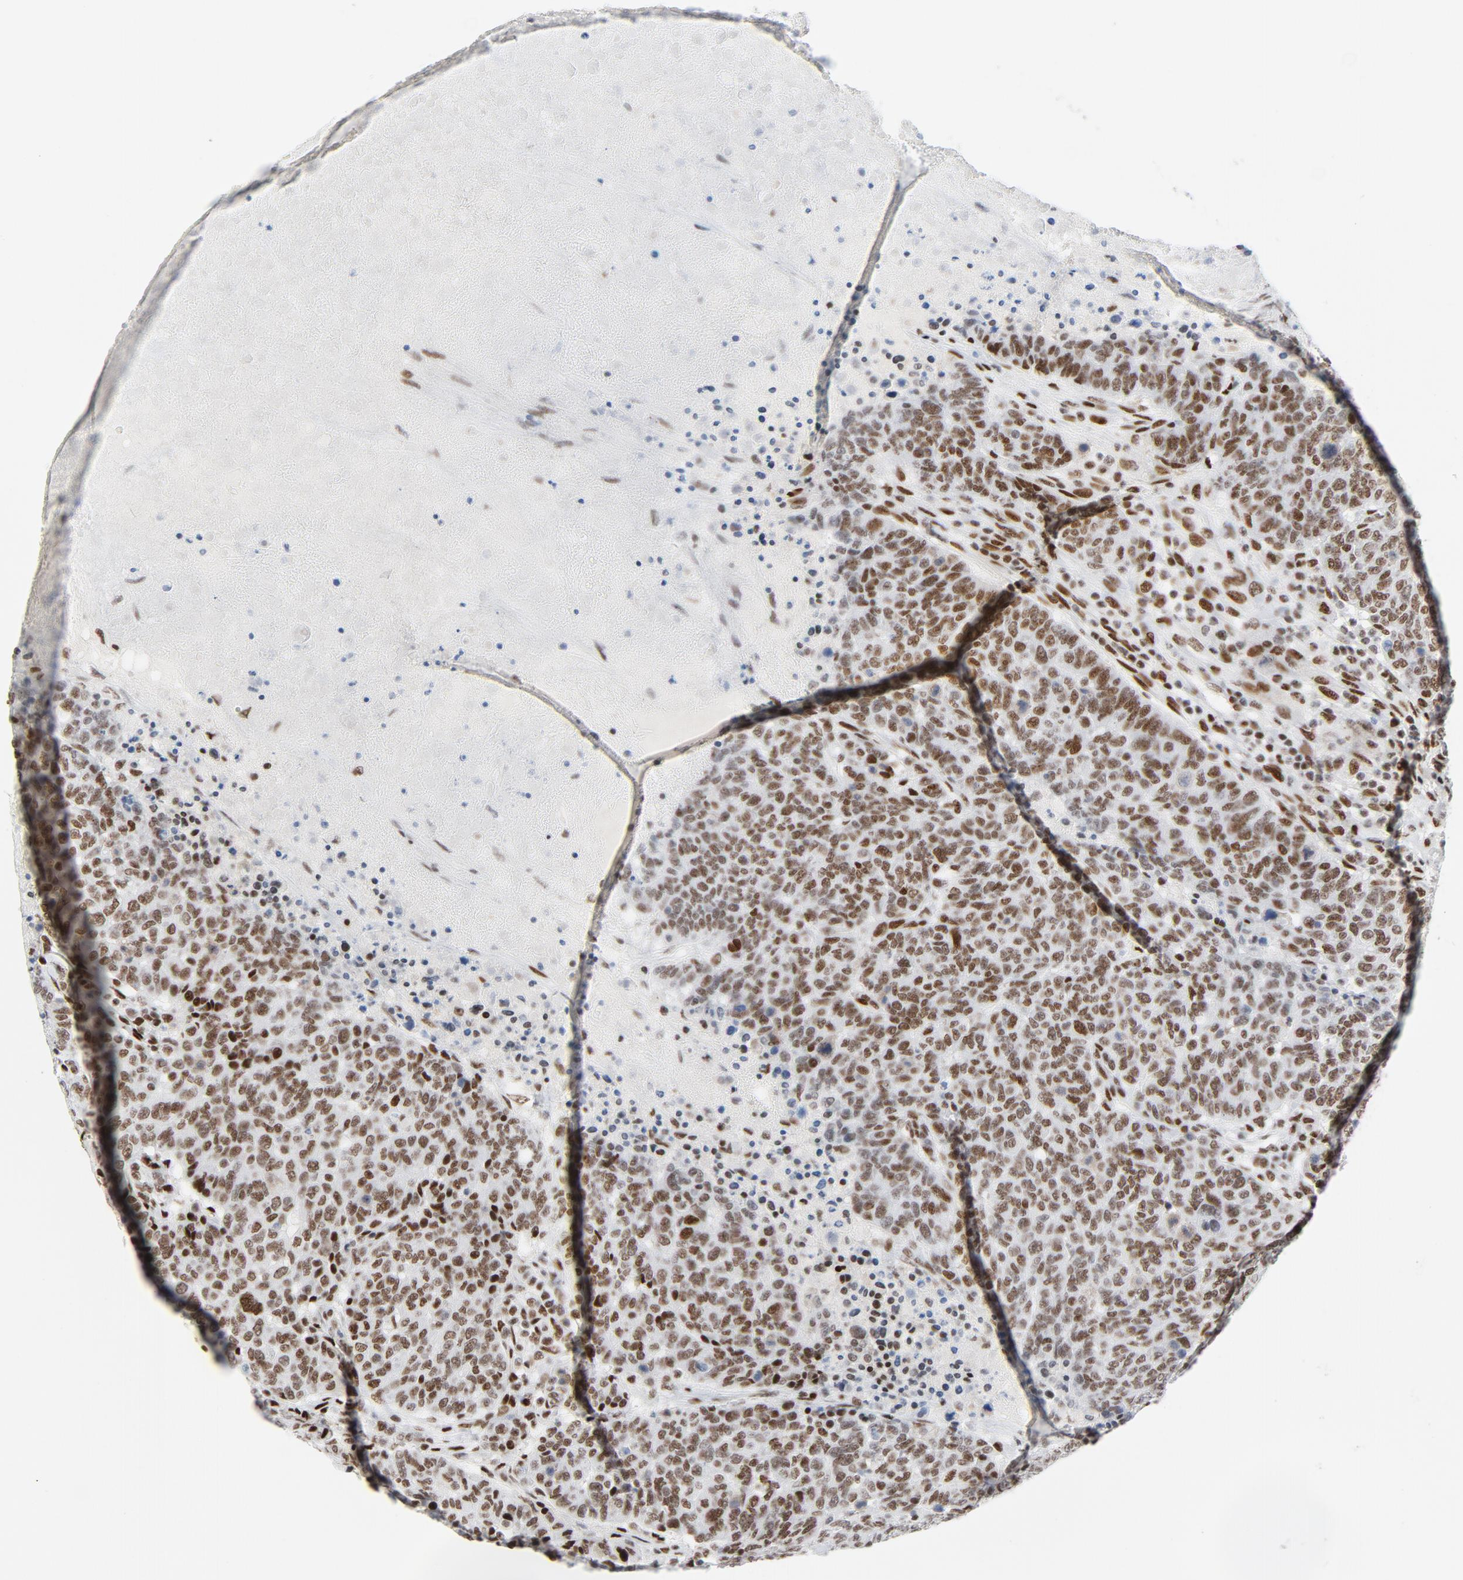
{"staining": {"intensity": "moderate", "quantity": ">75%", "location": "nuclear"}, "tissue": "breast cancer", "cell_type": "Tumor cells", "image_type": "cancer", "snomed": [{"axis": "morphology", "description": "Duct carcinoma"}, {"axis": "topography", "description": "Breast"}], "caption": "The immunohistochemical stain labels moderate nuclear staining in tumor cells of intraductal carcinoma (breast) tissue. Immunohistochemistry stains the protein in brown and the nuclei are stained blue.", "gene": "HSF1", "patient": {"sex": "female", "age": 37}}